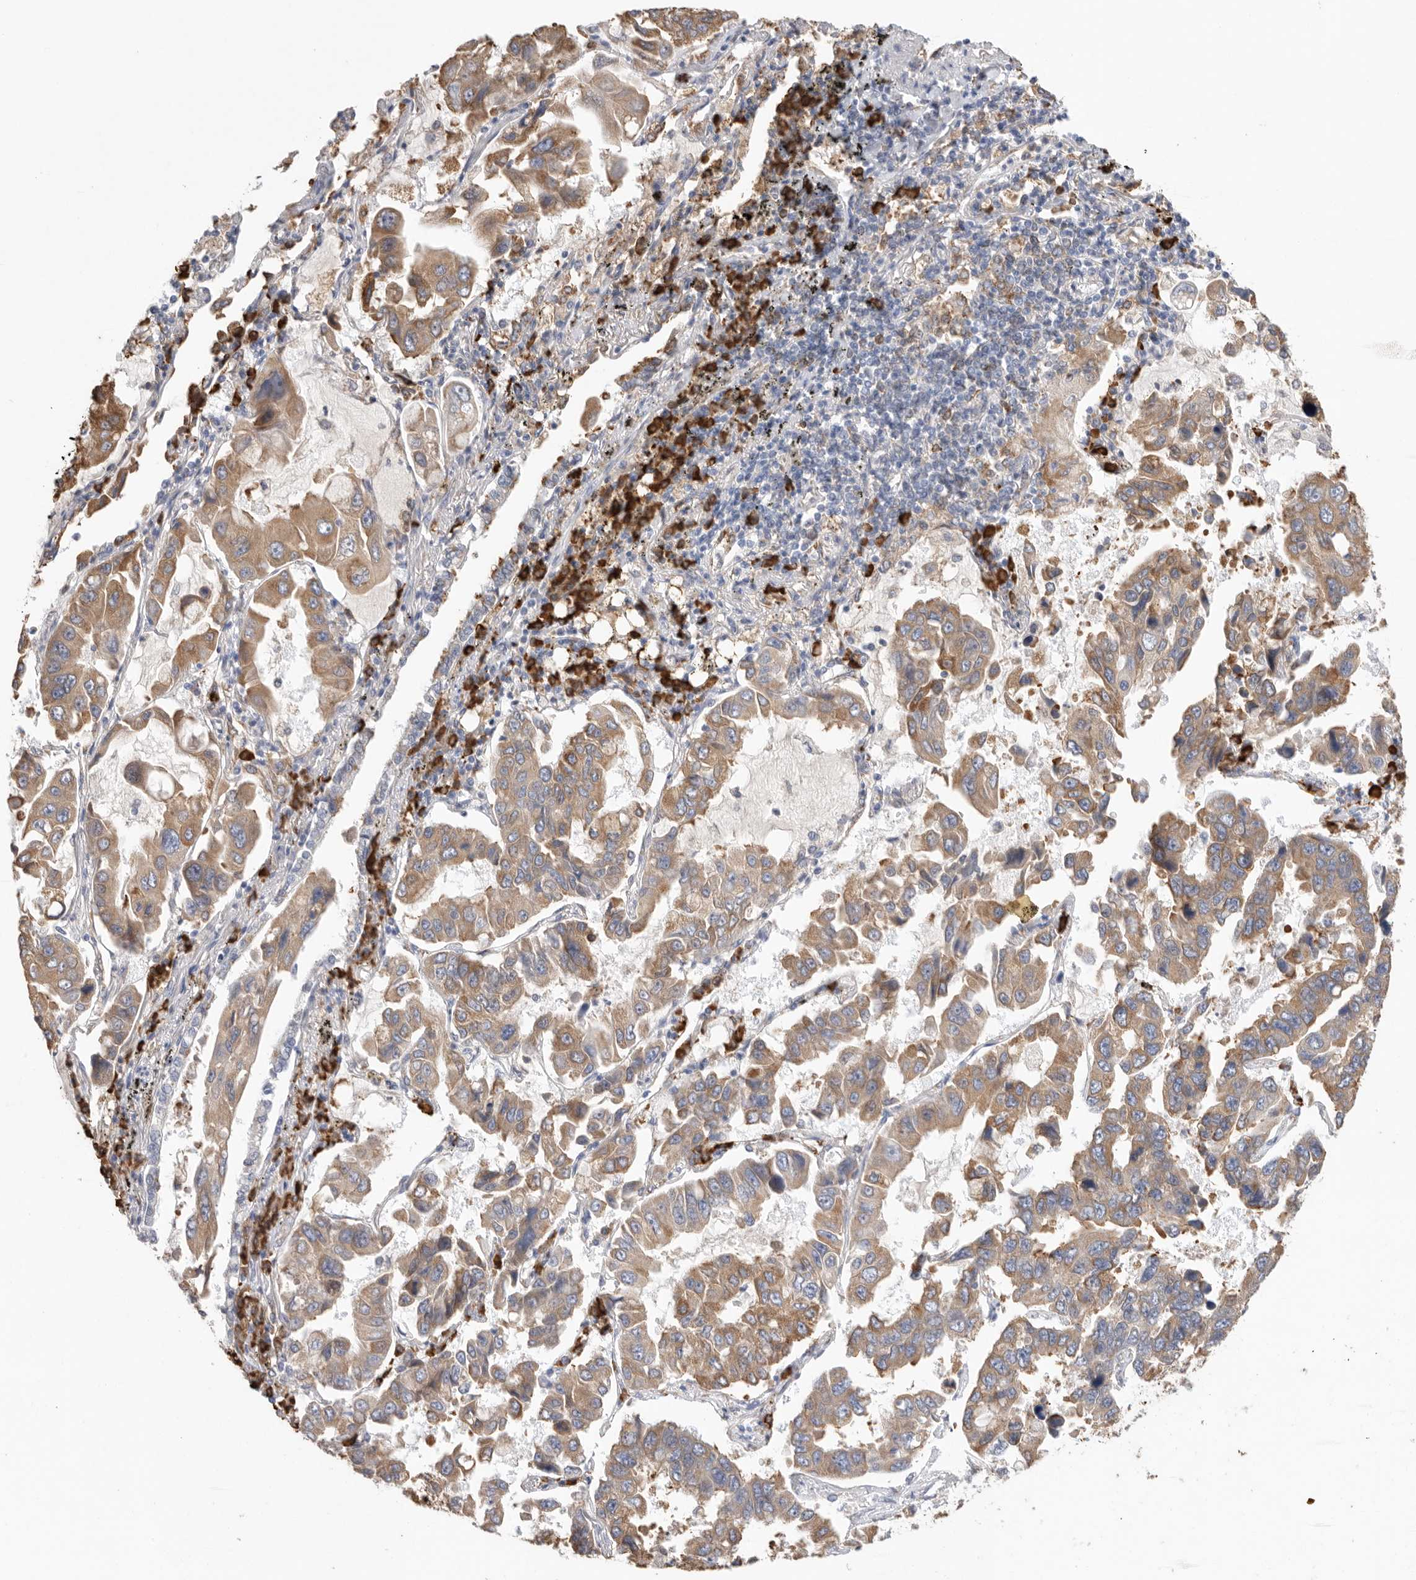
{"staining": {"intensity": "moderate", "quantity": ">75%", "location": "cytoplasmic/membranous"}, "tissue": "lung cancer", "cell_type": "Tumor cells", "image_type": "cancer", "snomed": [{"axis": "morphology", "description": "Adenocarcinoma, NOS"}, {"axis": "topography", "description": "Lung"}], "caption": "Immunohistochemistry (DAB (3,3'-diaminobenzidine)) staining of human lung cancer reveals moderate cytoplasmic/membranous protein expression in approximately >75% of tumor cells. The staining is performed using DAB brown chromogen to label protein expression. The nuclei are counter-stained blue using hematoxylin.", "gene": "BLOC1S5", "patient": {"sex": "male", "age": 64}}